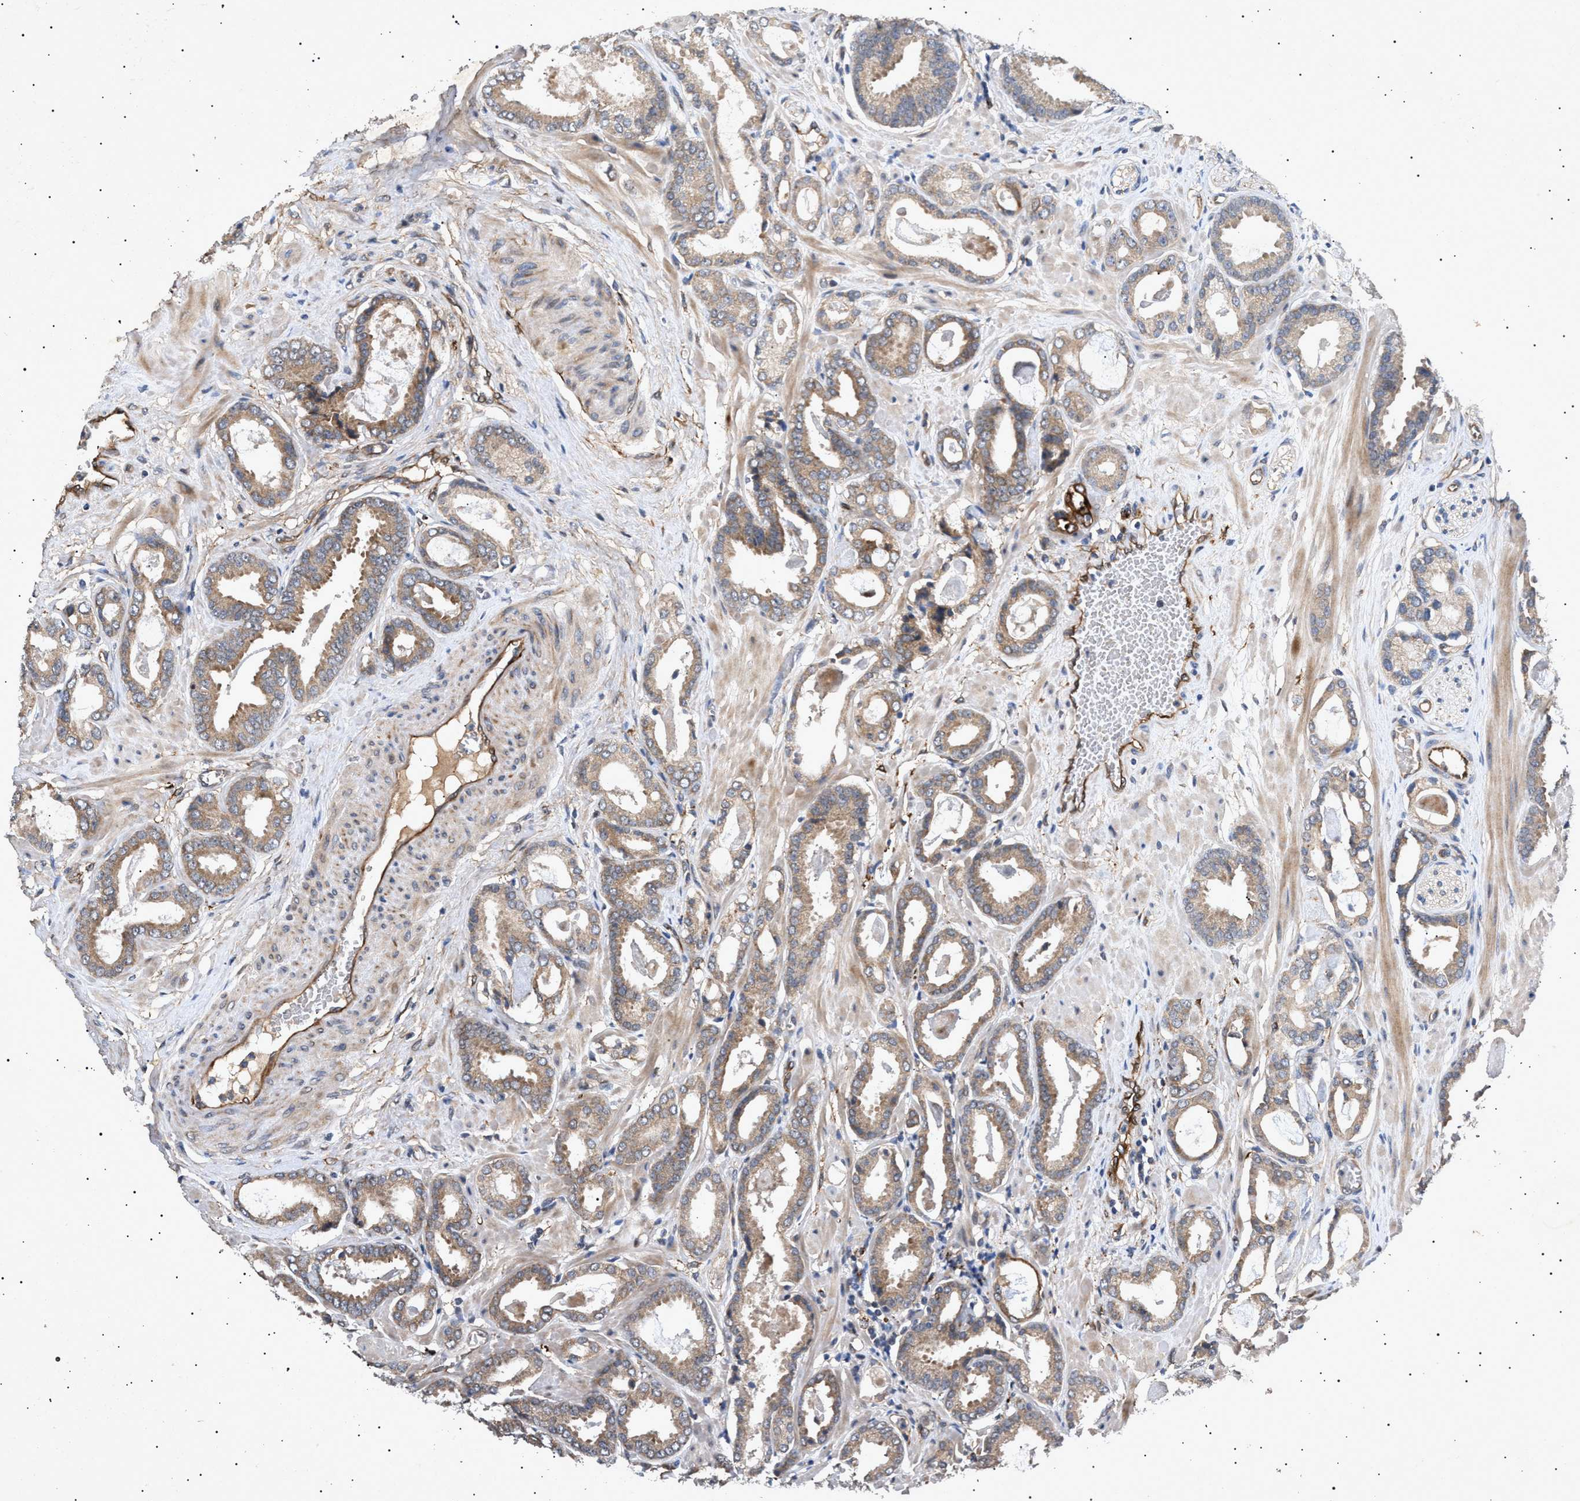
{"staining": {"intensity": "weak", "quantity": ">75%", "location": "cytoplasmic/membranous"}, "tissue": "prostate cancer", "cell_type": "Tumor cells", "image_type": "cancer", "snomed": [{"axis": "morphology", "description": "Adenocarcinoma, Low grade"}, {"axis": "topography", "description": "Prostate"}], "caption": "Prostate cancer (adenocarcinoma (low-grade)) stained with immunohistochemistry reveals weak cytoplasmic/membranous staining in about >75% of tumor cells.", "gene": "SIRT5", "patient": {"sex": "male", "age": 53}}